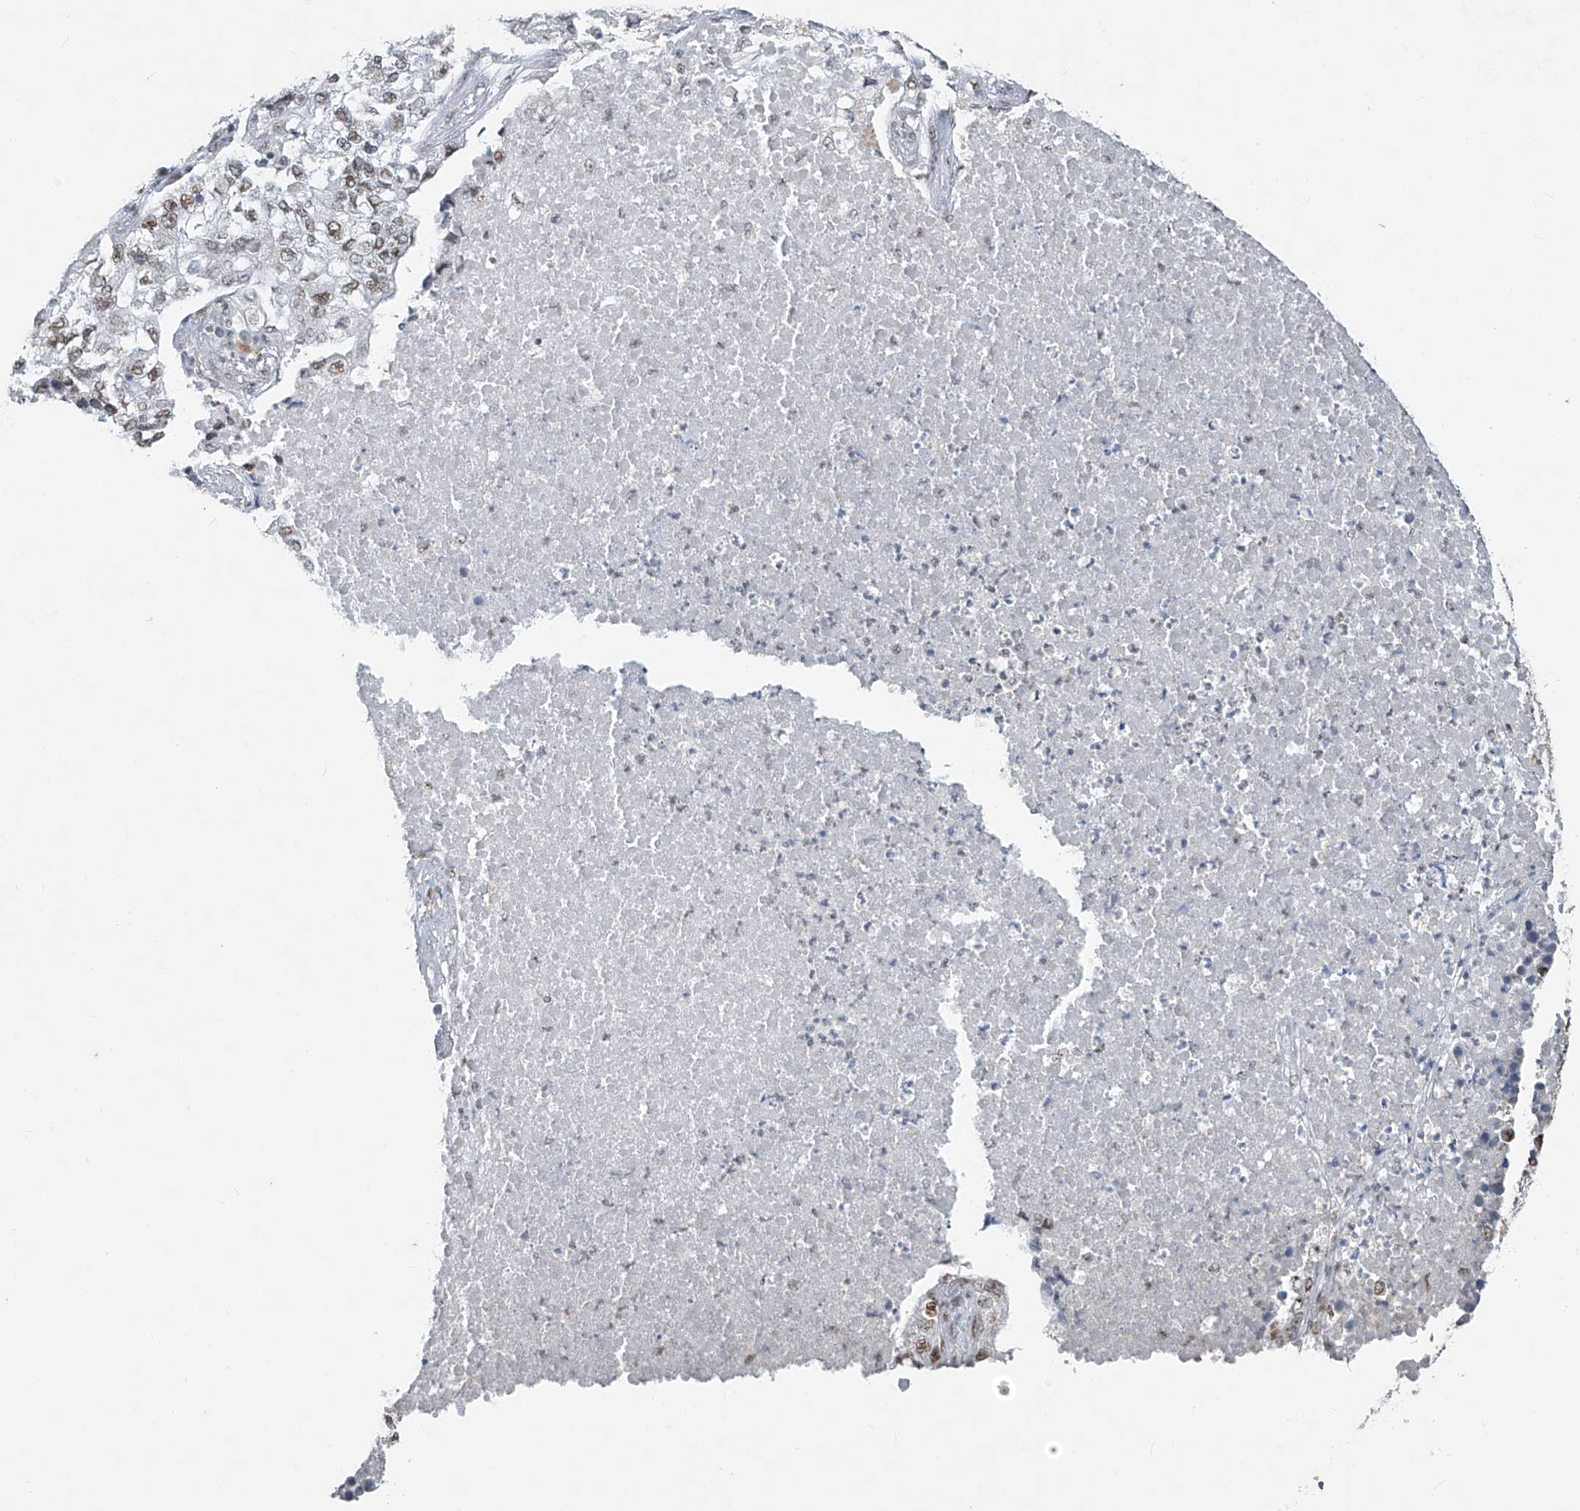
{"staining": {"intensity": "moderate", "quantity": ">75%", "location": "nuclear"}, "tissue": "lung cancer", "cell_type": "Tumor cells", "image_type": "cancer", "snomed": [{"axis": "morphology", "description": "Adenocarcinoma, NOS"}, {"axis": "topography", "description": "Lung"}], "caption": "Lung adenocarcinoma stained with immunohistochemistry (IHC) exhibits moderate nuclear positivity in approximately >75% of tumor cells.", "gene": "TFEC", "patient": {"sex": "male", "age": 49}}